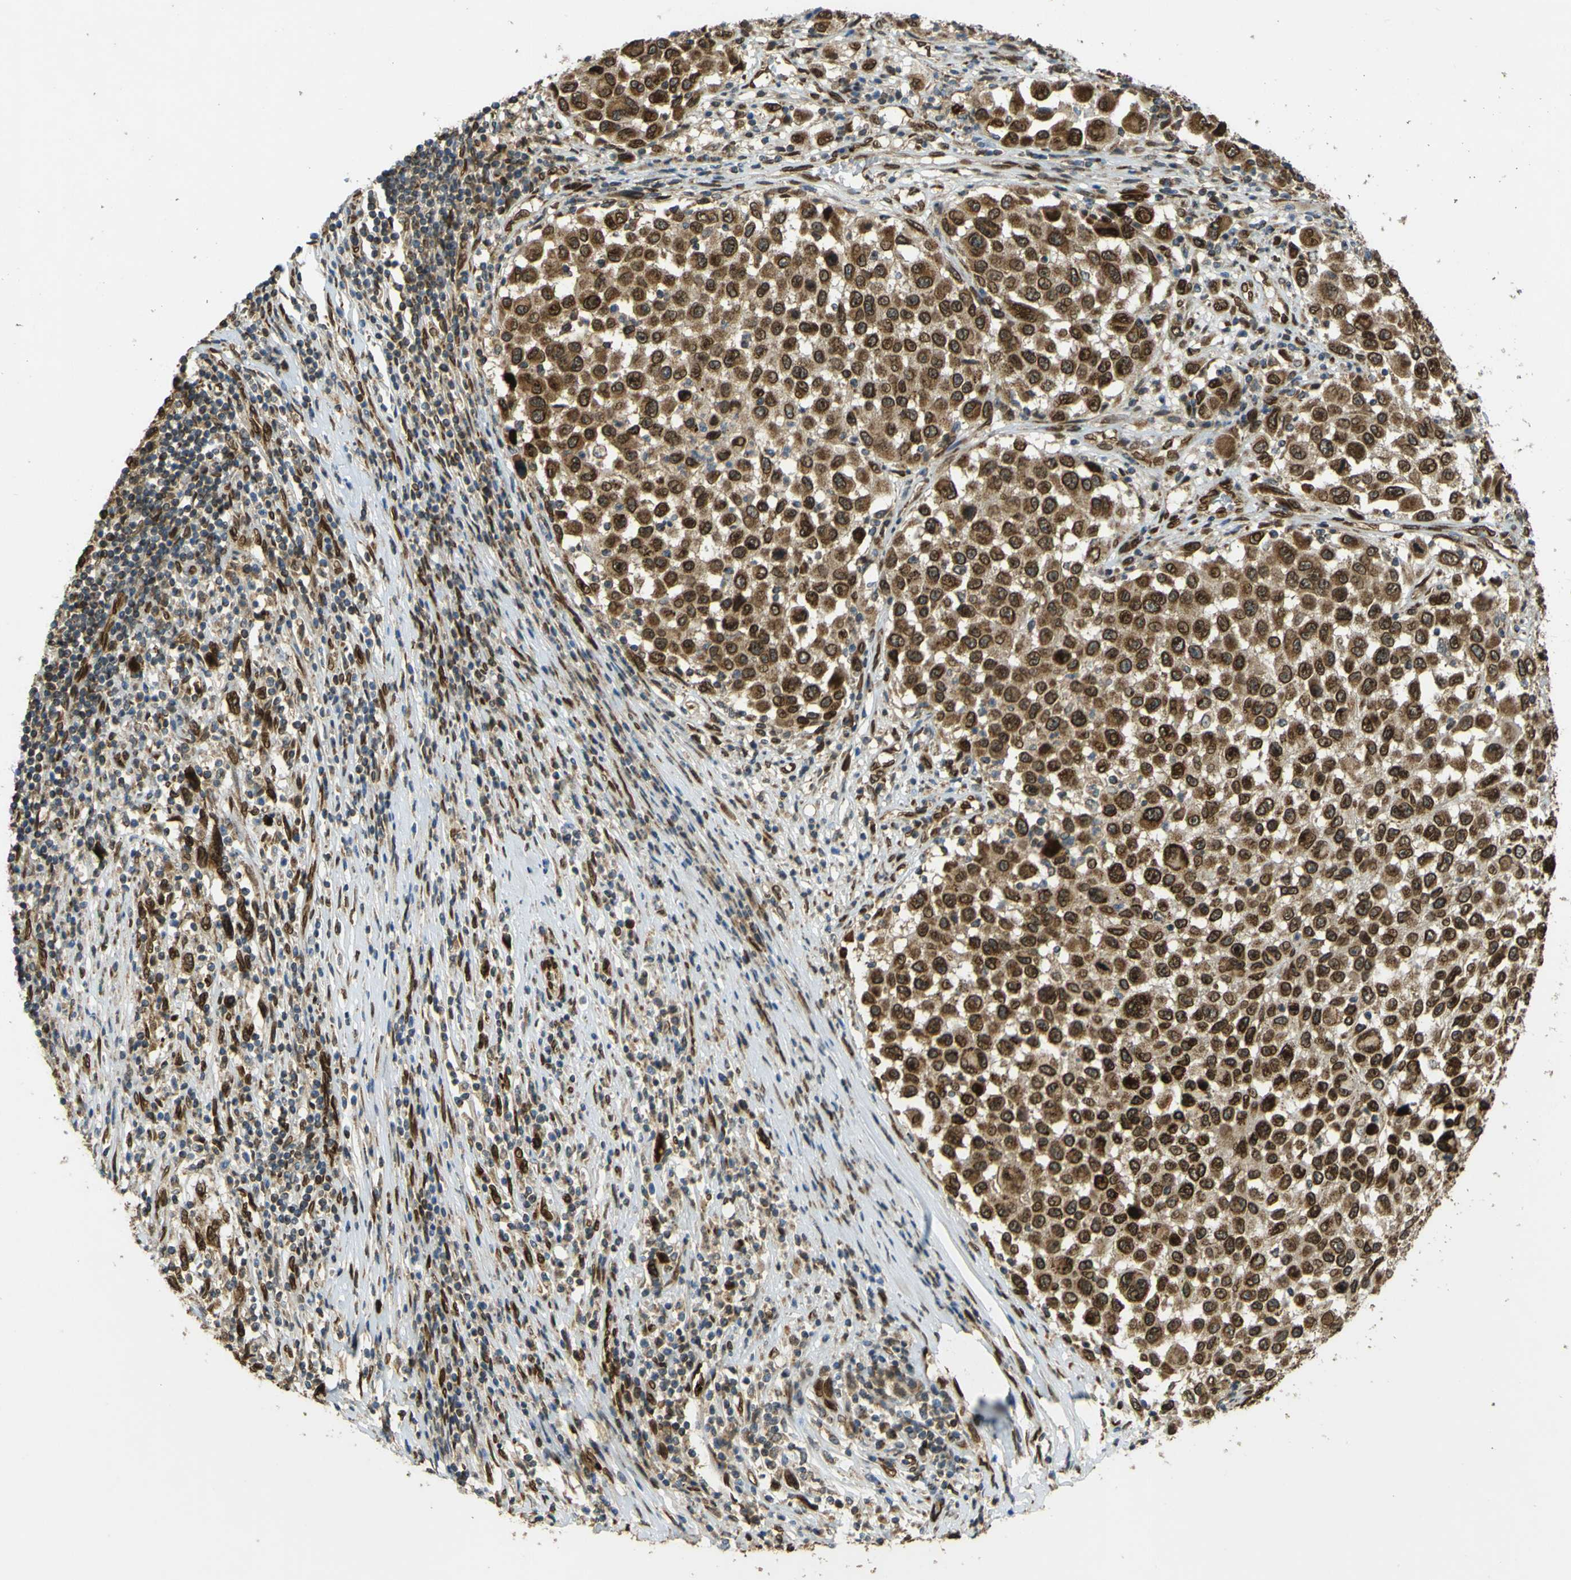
{"staining": {"intensity": "strong", "quantity": ">75%", "location": "cytoplasmic/membranous,nuclear"}, "tissue": "melanoma", "cell_type": "Tumor cells", "image_type": "cancer", "snomed": [{"axis": "morphology", "description": "Malignant melanoma, Metastatic site"}, {"axis": "topography", "description": "Lymph node"}], "caption": "High-power microscopy captured an immunohistochemistry photomicrograph of malignant melanoma (metastatic site), revealing strong cytoplasmic/membranous and nuclear positivity in approximately >75% of tumor cells. The staining was performed using DAB (3,3'-diaminobenzidine), with brown indicating positive protein expression. Nuclei are stained blue with hematoxylin.", "gene": "GALNT1", "patient": {"sex": "male", "age": 61}}